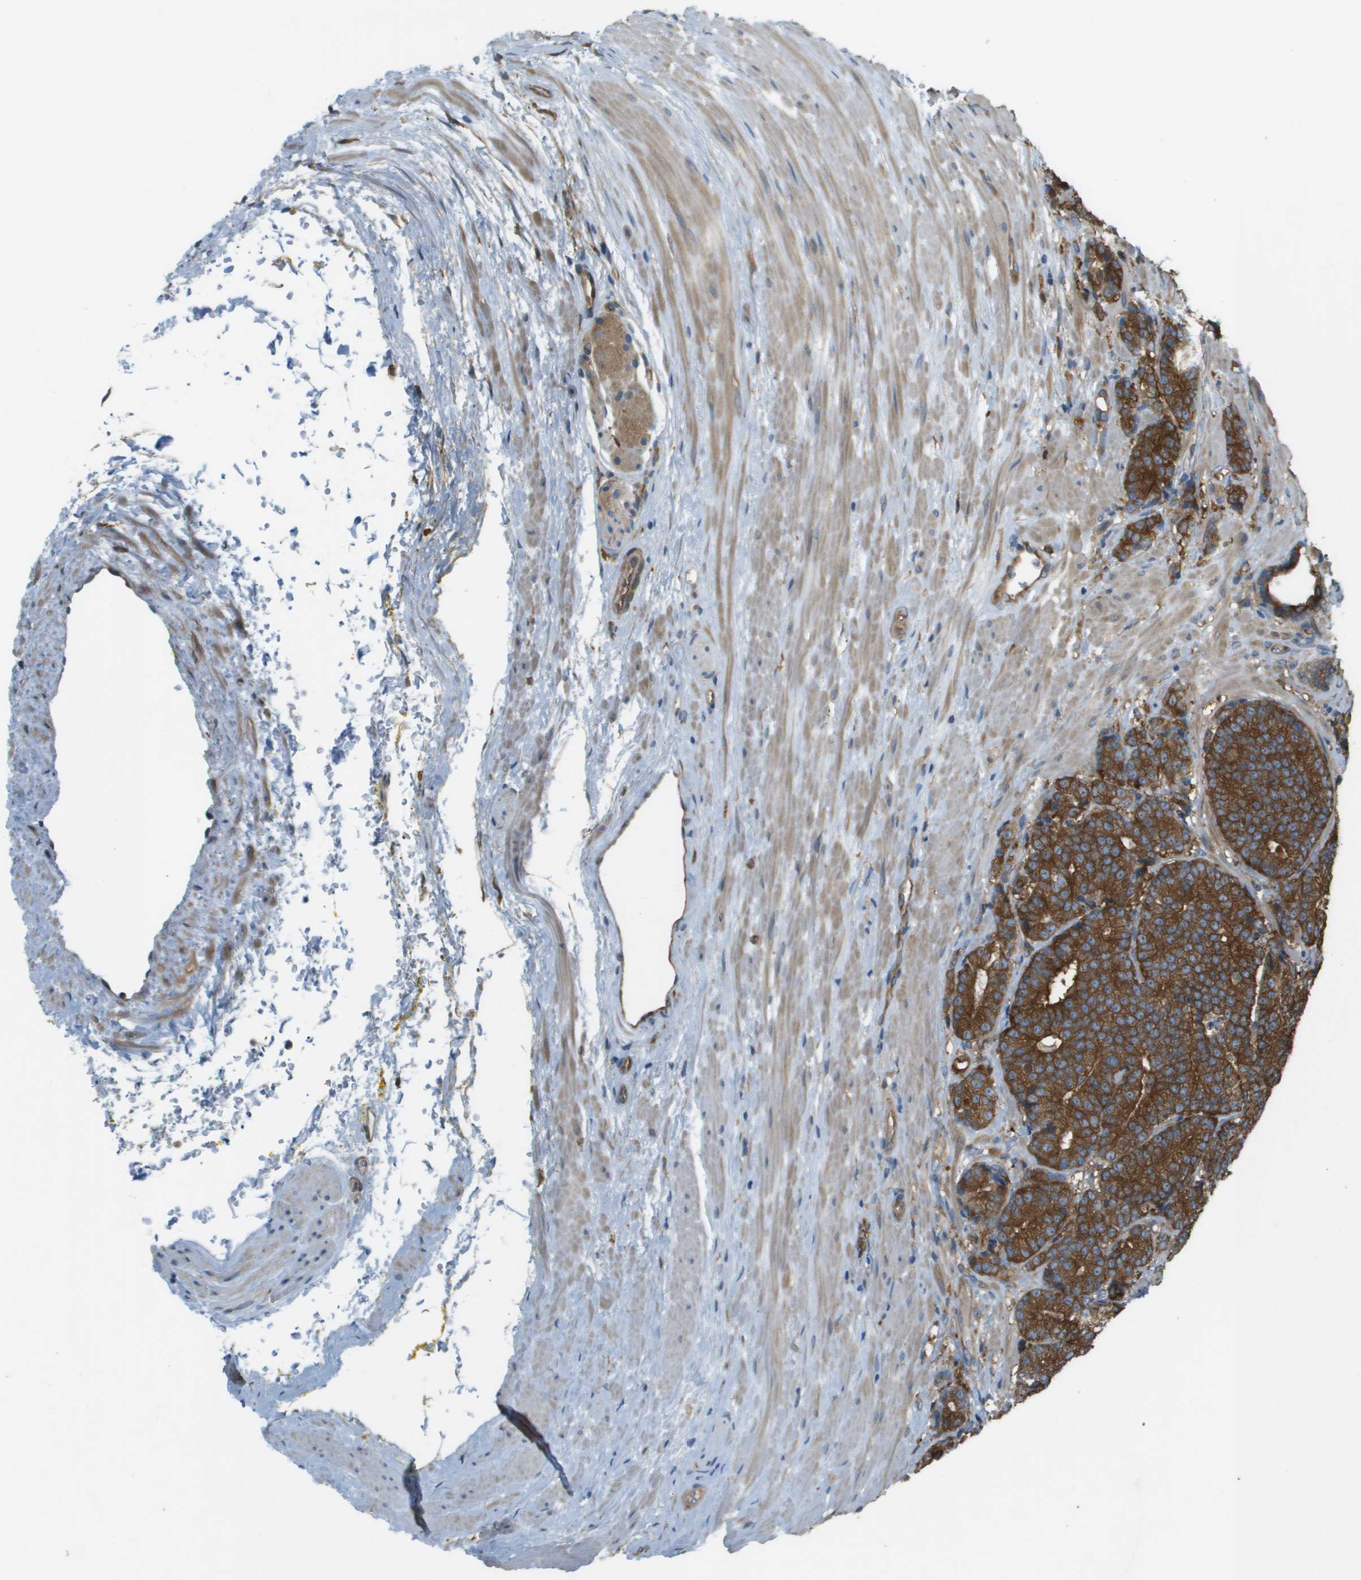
{"staining": {"intensity": "strong", "quantity": ">75%", "location": "cytoplasmic/membranous"}, "tissue": "prostate cancer", "cell_type": "Tumor cells", "image_type": "cancer", "snomed": [{"axis": "morphology", "description": "Adenocarcinoma, High grade"}, {"axis": "topography", "description": "Prostate"}], "caption": "Immunohistochemistry histopathology image of prostate cancer stained for a protein (brown), which displays high levels of strong cytoplasmic/membranous staining in approximately >75% of tumor cells.", "gene": "CORO1B", "patient": {"sex": "male", "age": 61}}